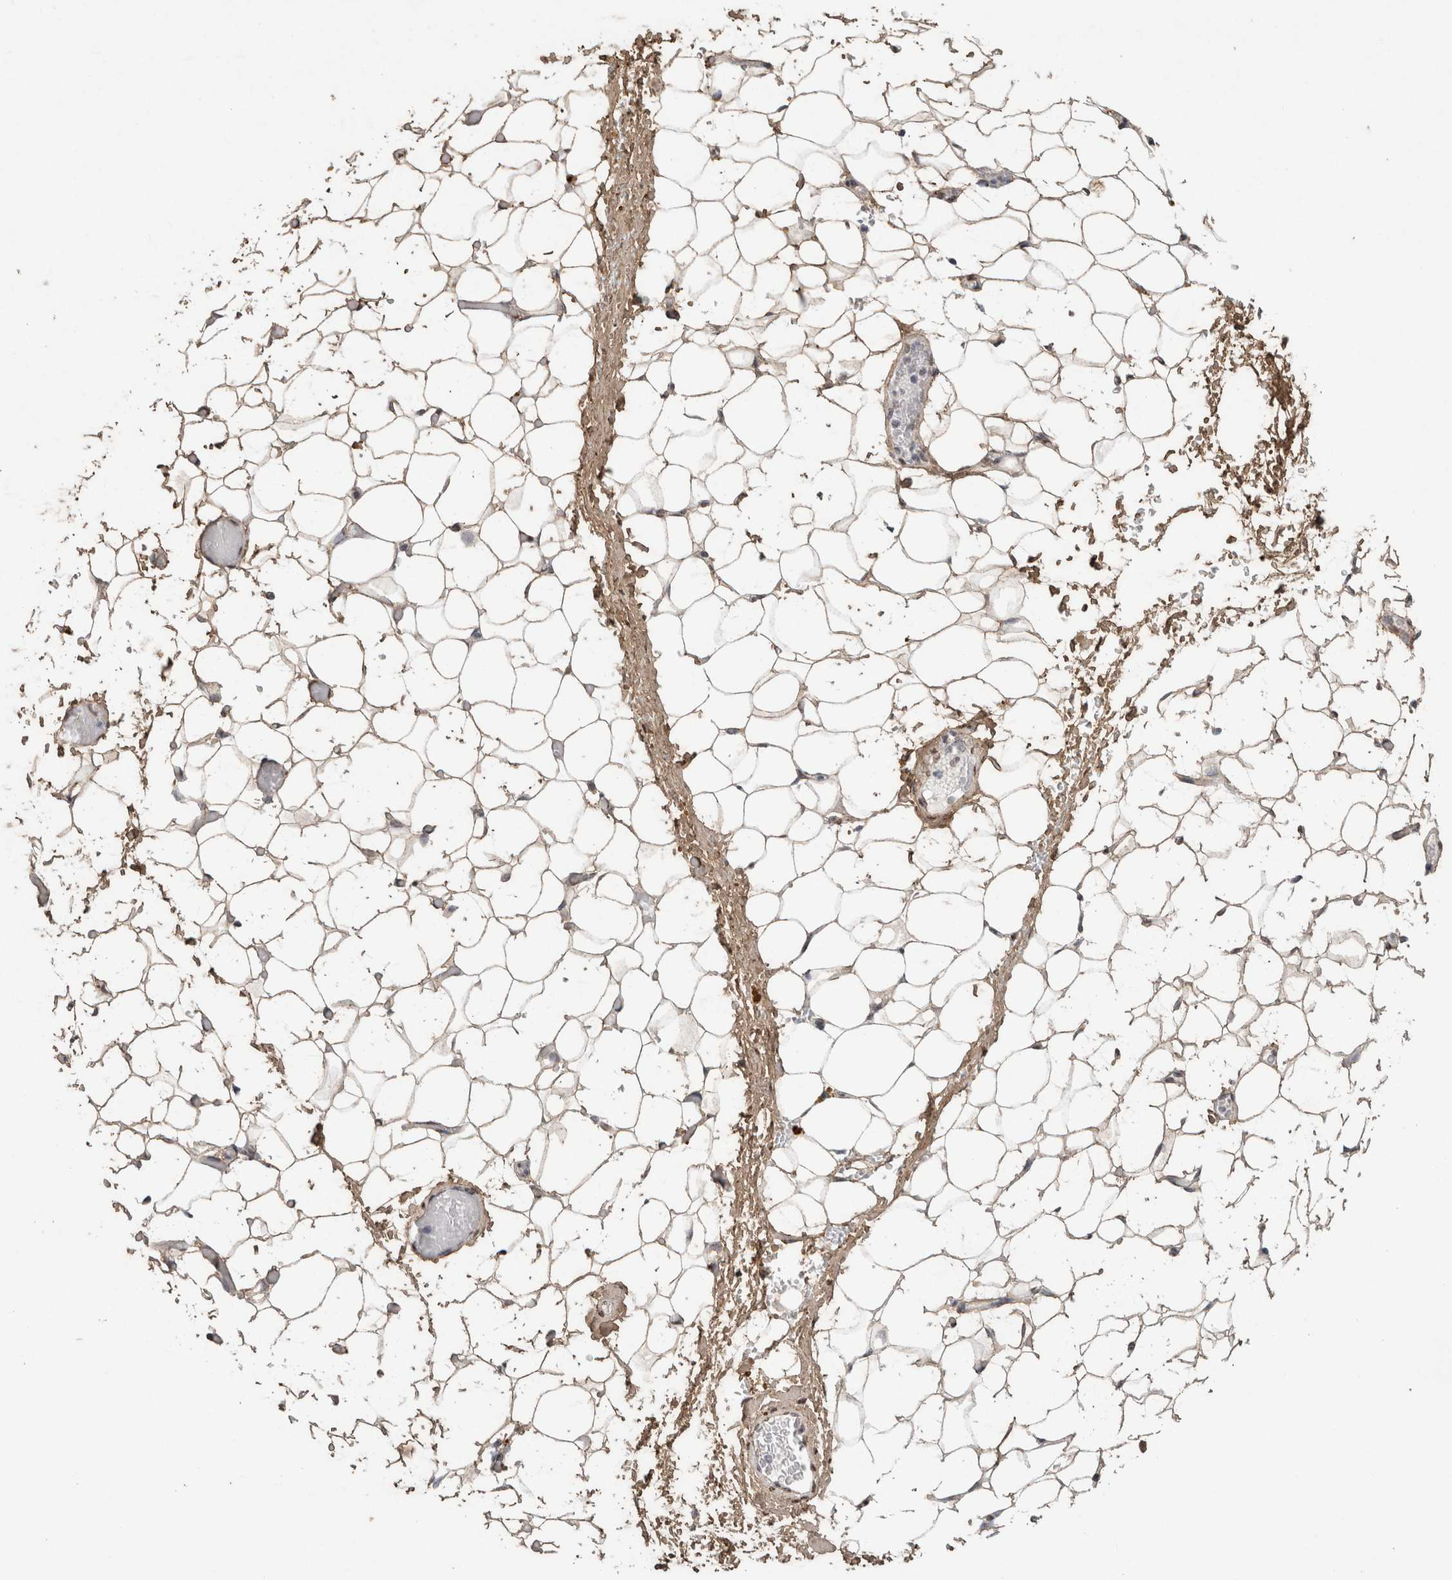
{"staining": {"intensity": "moderate", "quantity": ">75%", "location": "cytoplasmic/membranous"}, "tissue": "adipose tissue", "cell_type": "Adipocytes", "image_type": "normal", "snomed": [{"axis": "morphology", "description": "Normal tissue, NOS"}, {"axis": "topography", "description": "Kidney"}, {"axis": "topography", "description": "Peripheral nerve tissue"}], "caption": "Immunohistochemical staining of normal adipose tissue shows >75% levels of moderate cytoplasmic/membranous protein expression in approximately >75% of adipocytes. (DAB (3,3'-diaminobenzidine) IHC, brown staining for protein, blue staining for nuclei).", "gene": "C1QTNF5", "patient": {"sex": "male", "age": 7}}